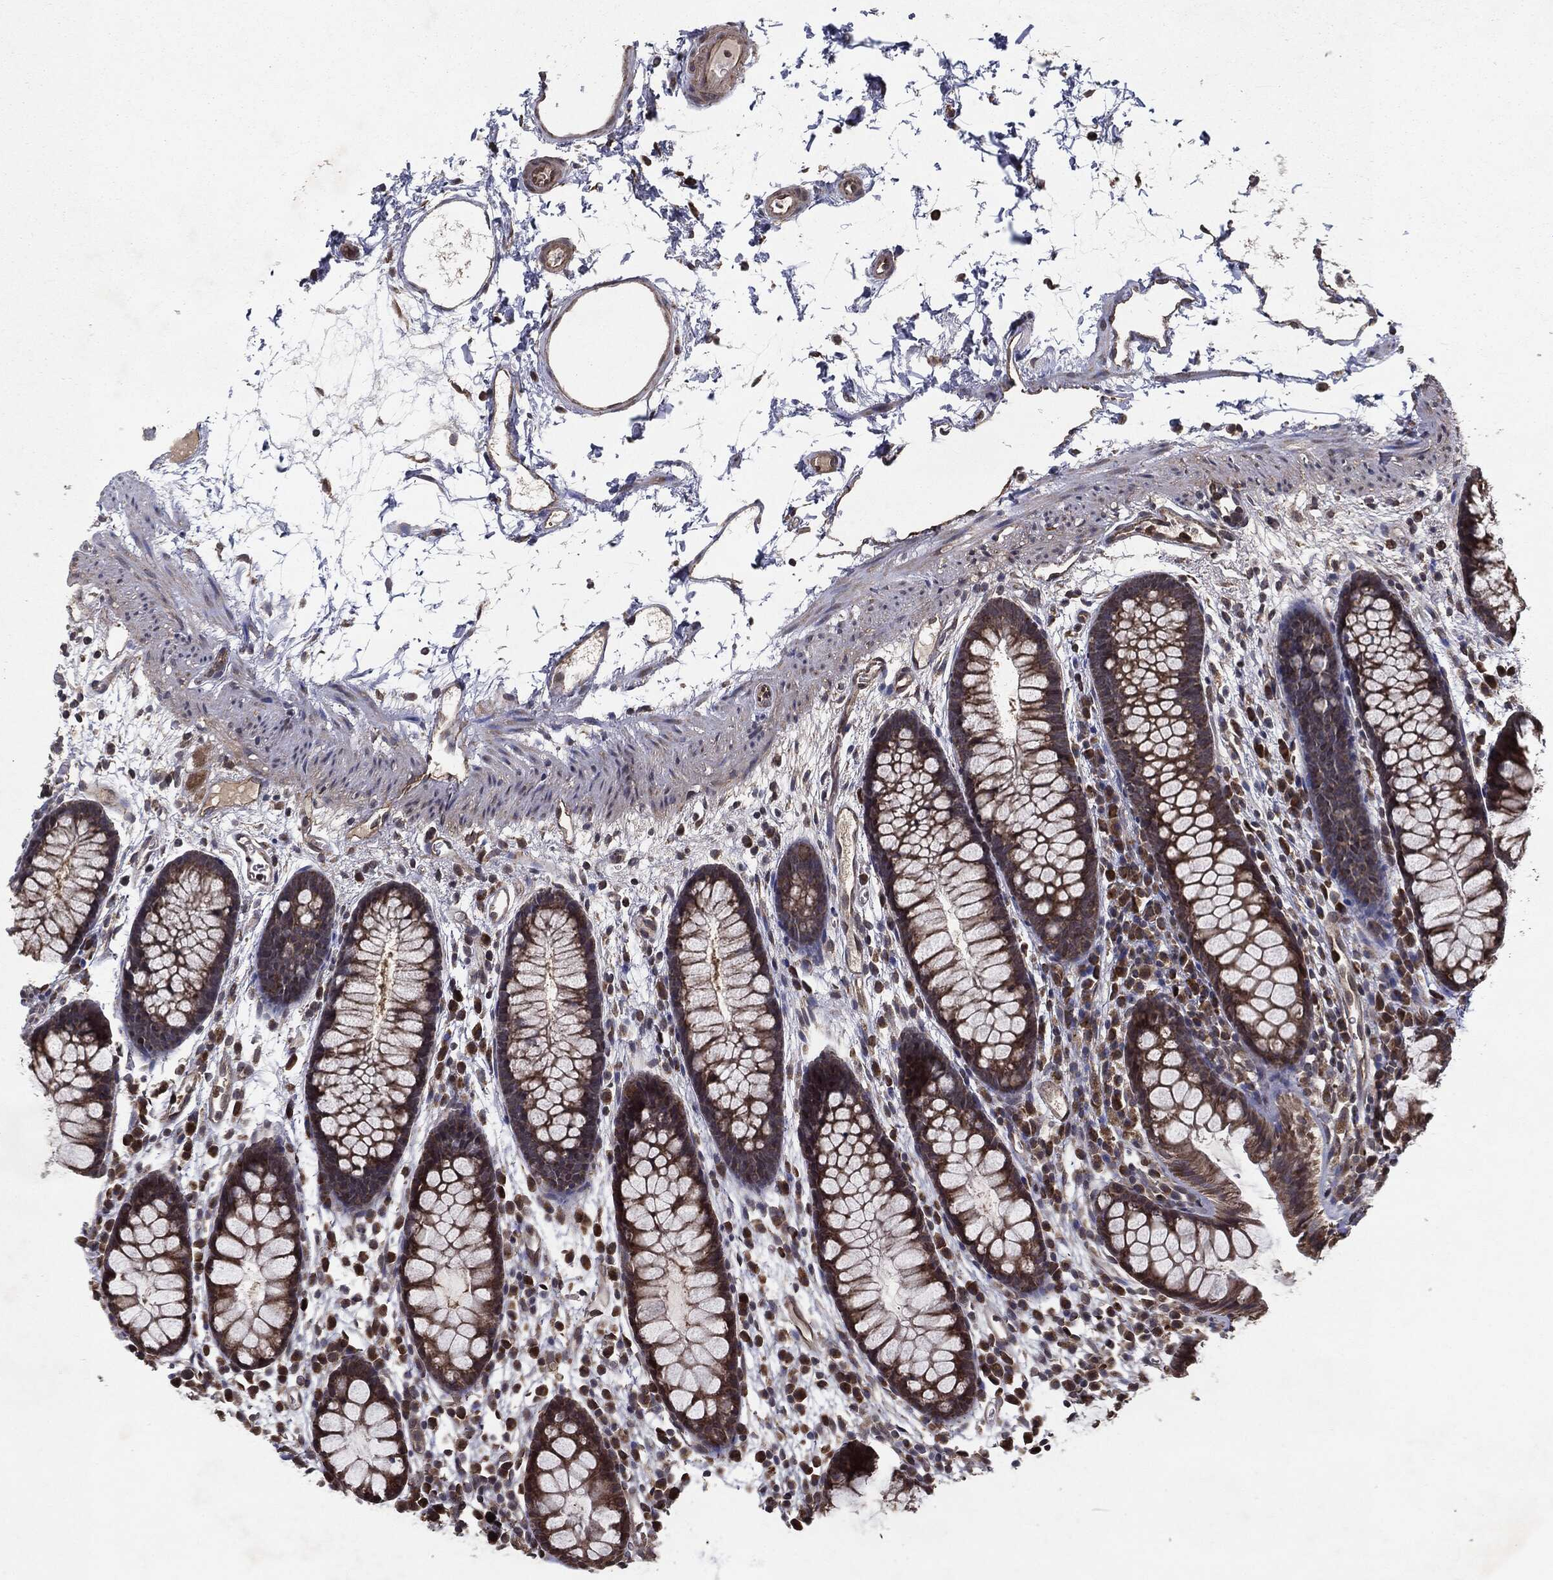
{"staining": {"intensity": "strong", "quantity": "25%-75%", "location": "cytoplasmic/membranous"}, "tissue": "colon", "cell_type": "Endothelial cells", "image_type": "normal", "snomed": [{"axis": "morphology", "description": "Normal tissue, NOS"}, {"axis": "topography", "description": "Colon"}], "caption": "Human colon stained with a protein marker displays strong staining in endothelial cells.", "gene": "HDAC5", "patient": {"sex": "male", "age": 76}}